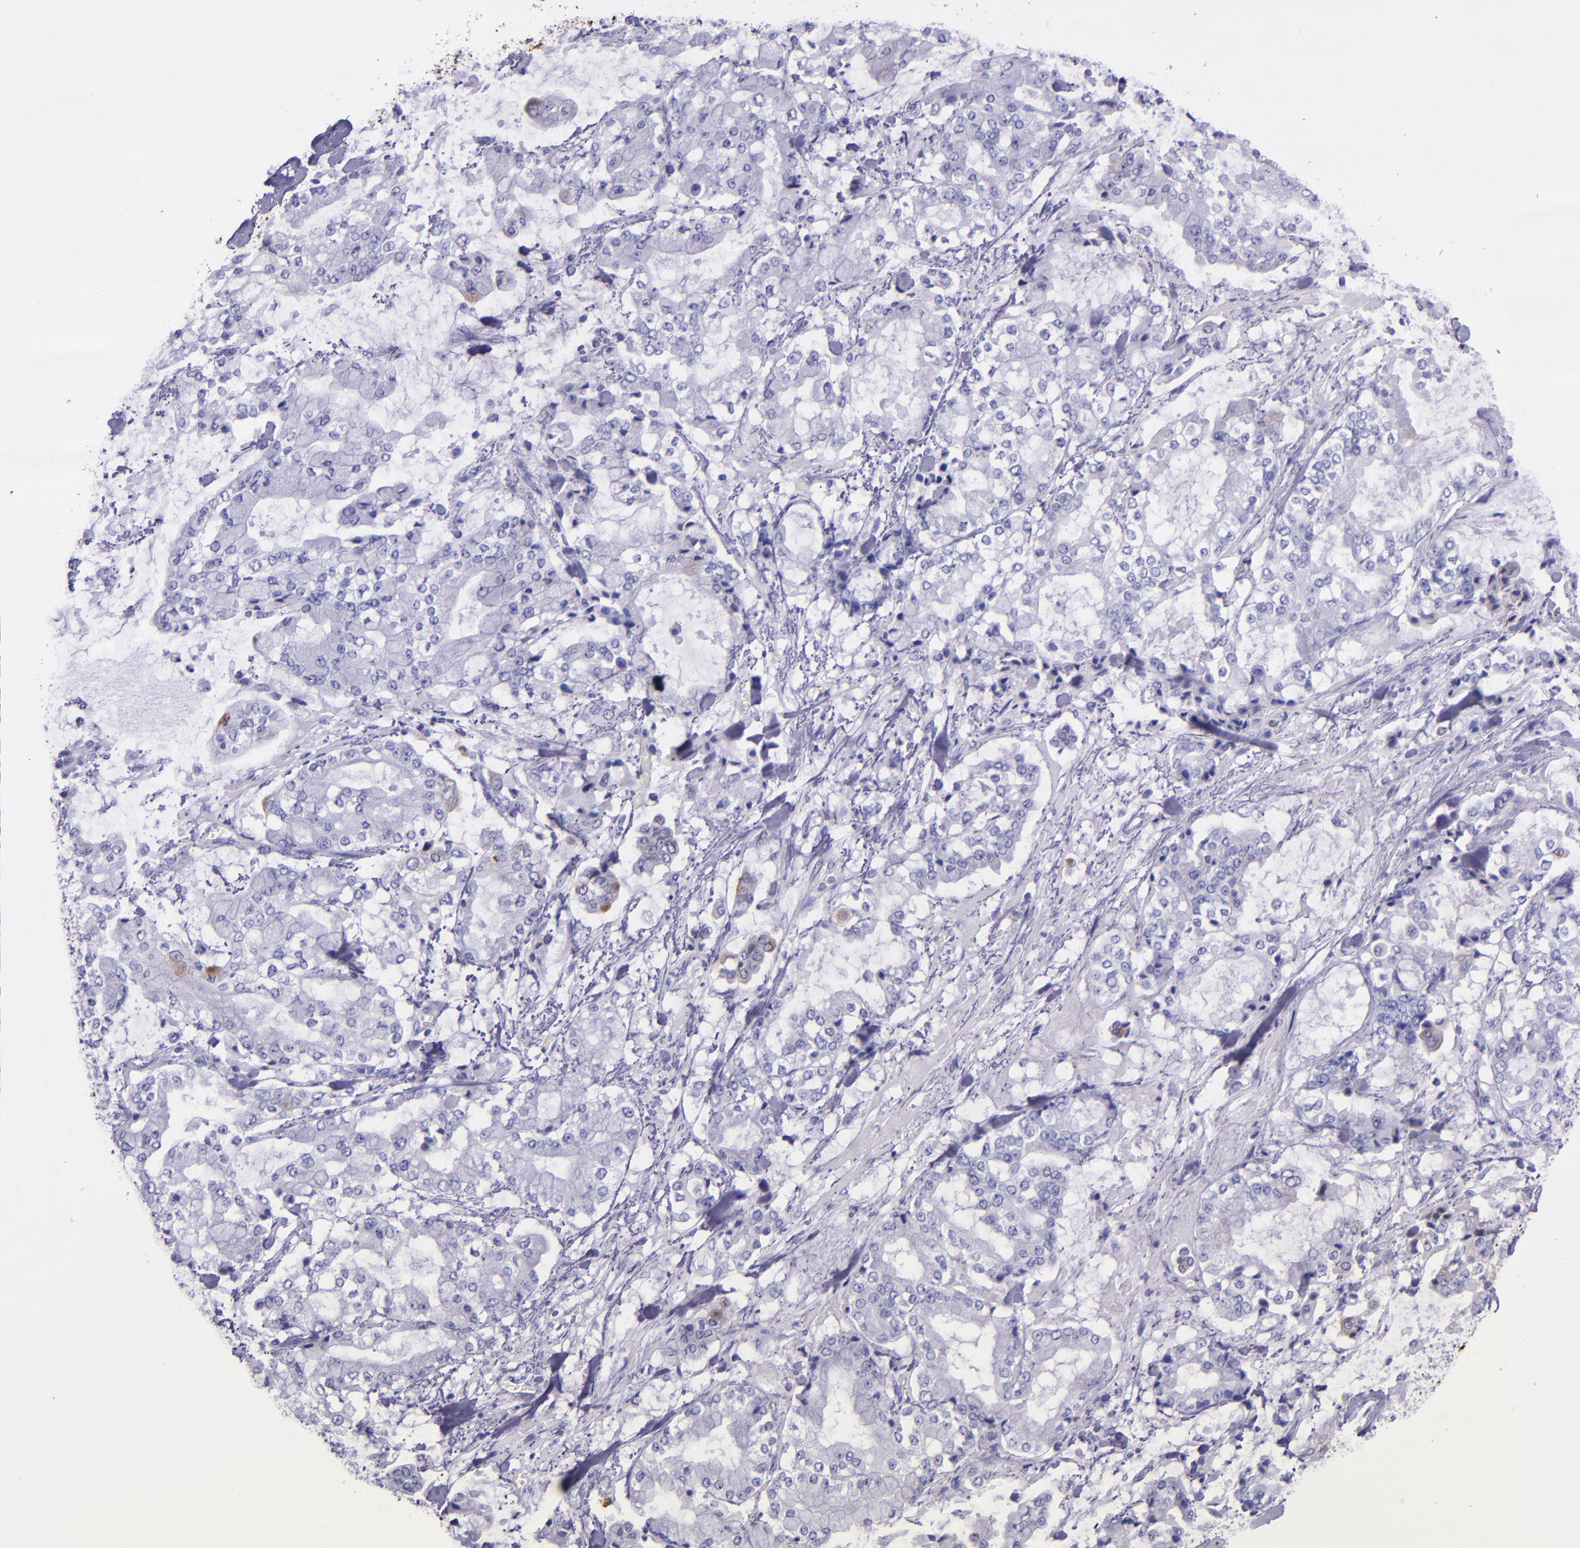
{"staining": {"intensity": "negative", "quantity": "none", "location": "none"}, "tissue": "stomach cancer", "cell_type": "Tumor cells", "image_type": "cancer", "snomed": [{"axis": "morphology", "description": "Normal tissue, NOS"}, {"axis": "morphology", "description": "Adenocarcinoma, NOS"}, {"axis": "topography", "description": "Stomach, upper"}, {"axis": "topography", "description": "Stomach"}], "caption": "Tumor cells are negative for brown protein staining in stomach cancer.", "gene": "SLPI", "patient": {"sex": "male", "age": 76}}